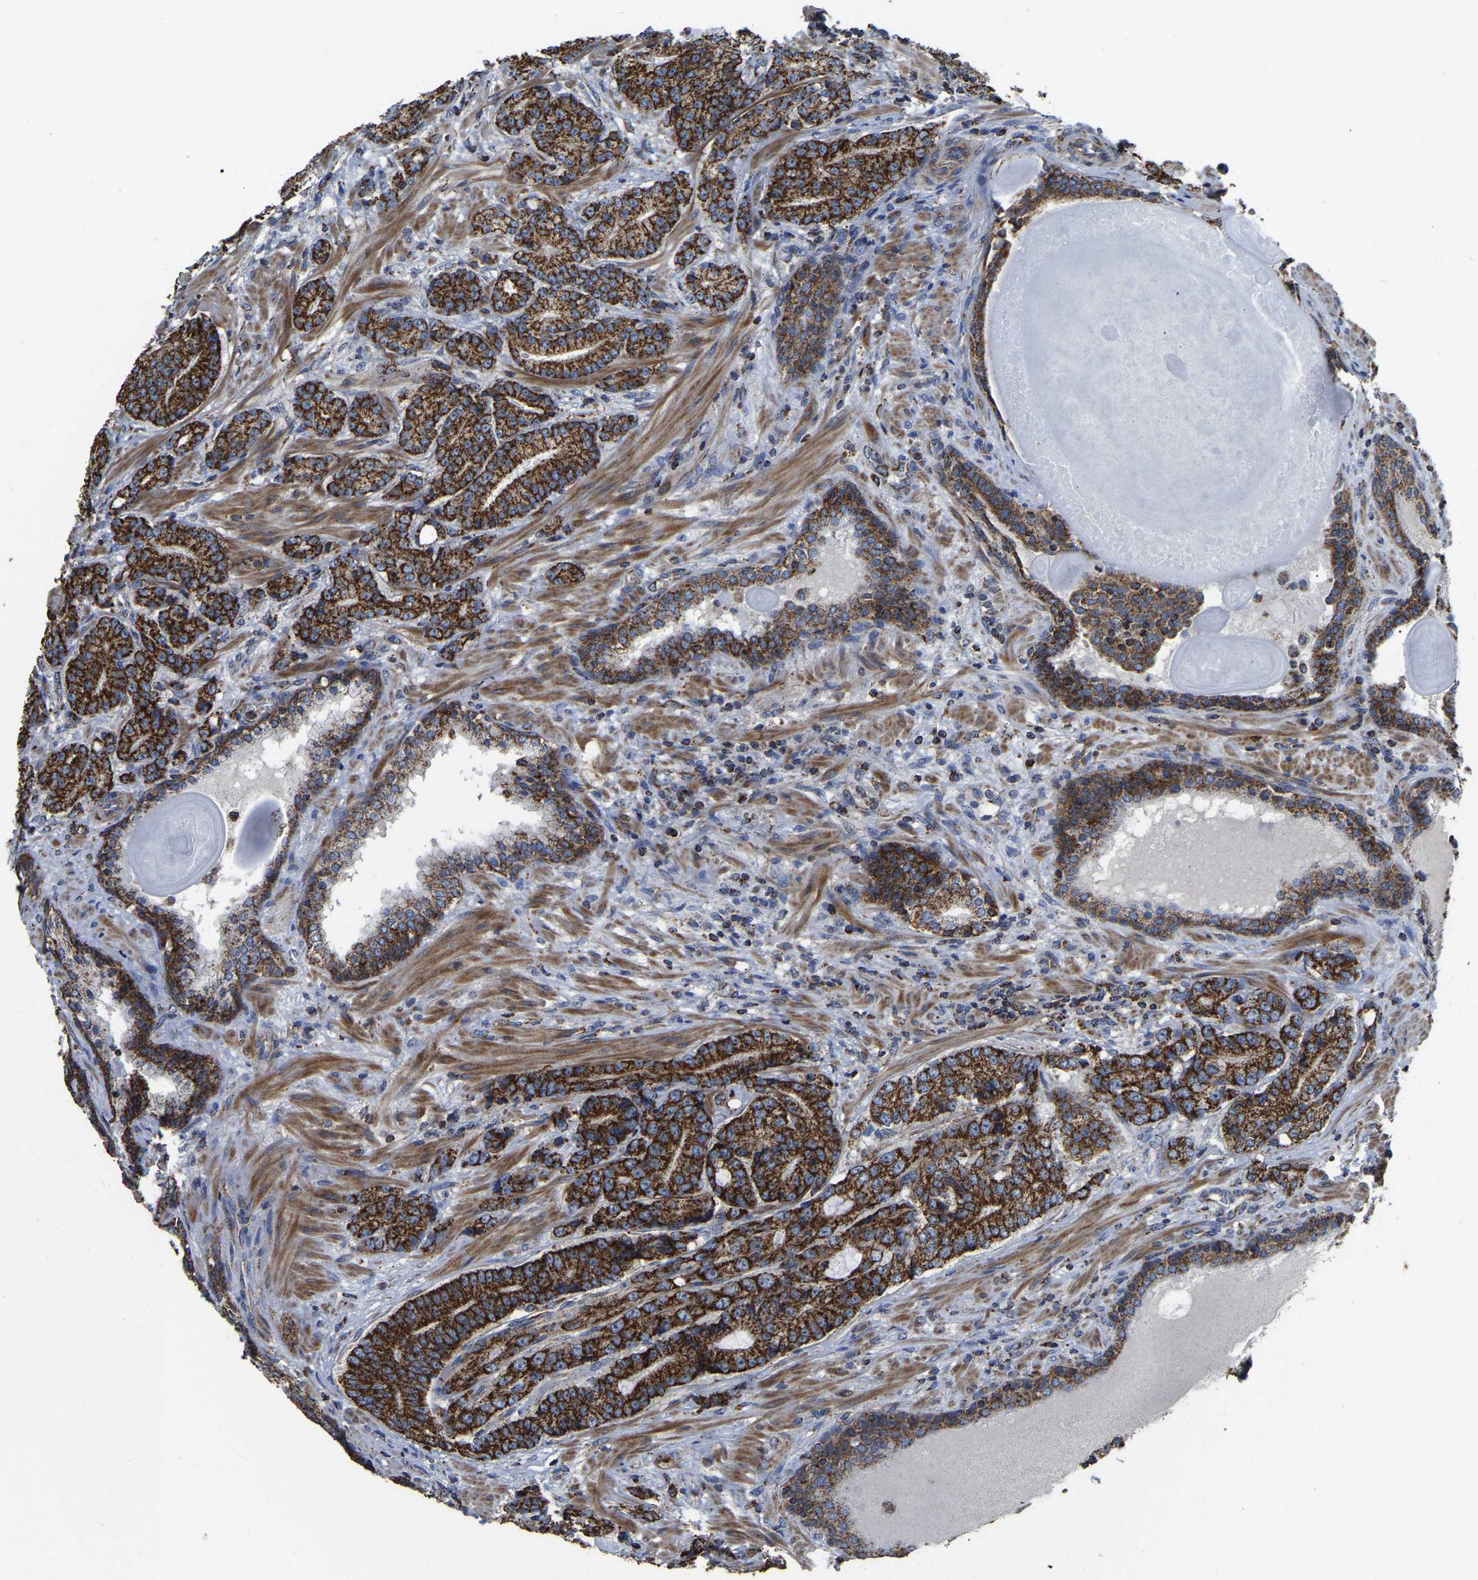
{"staining": {"intensity": "strong", "quantity": ">75%", "location": "cytoplasmic/membranous"}, "tissue": "prostate cancer", "cell_type": "Tumor cells", "image_type": "cancer", "snomed": [{"axis": "morphology", "description": "Adenocarcinoma, High grade"}, {"axis": "topography", "description": "Prostate"}], "caption": "Prostate cancer stained with immunohistochemistry (IHC) demonstrates strong cytoplasmic/membranous staining in about >75% of tumor cells. (brown staining indicates protein expression, while blue staining denotes nuclei).", "gene": "ETFA", "patient": {"sex": "male", "age": 61}}